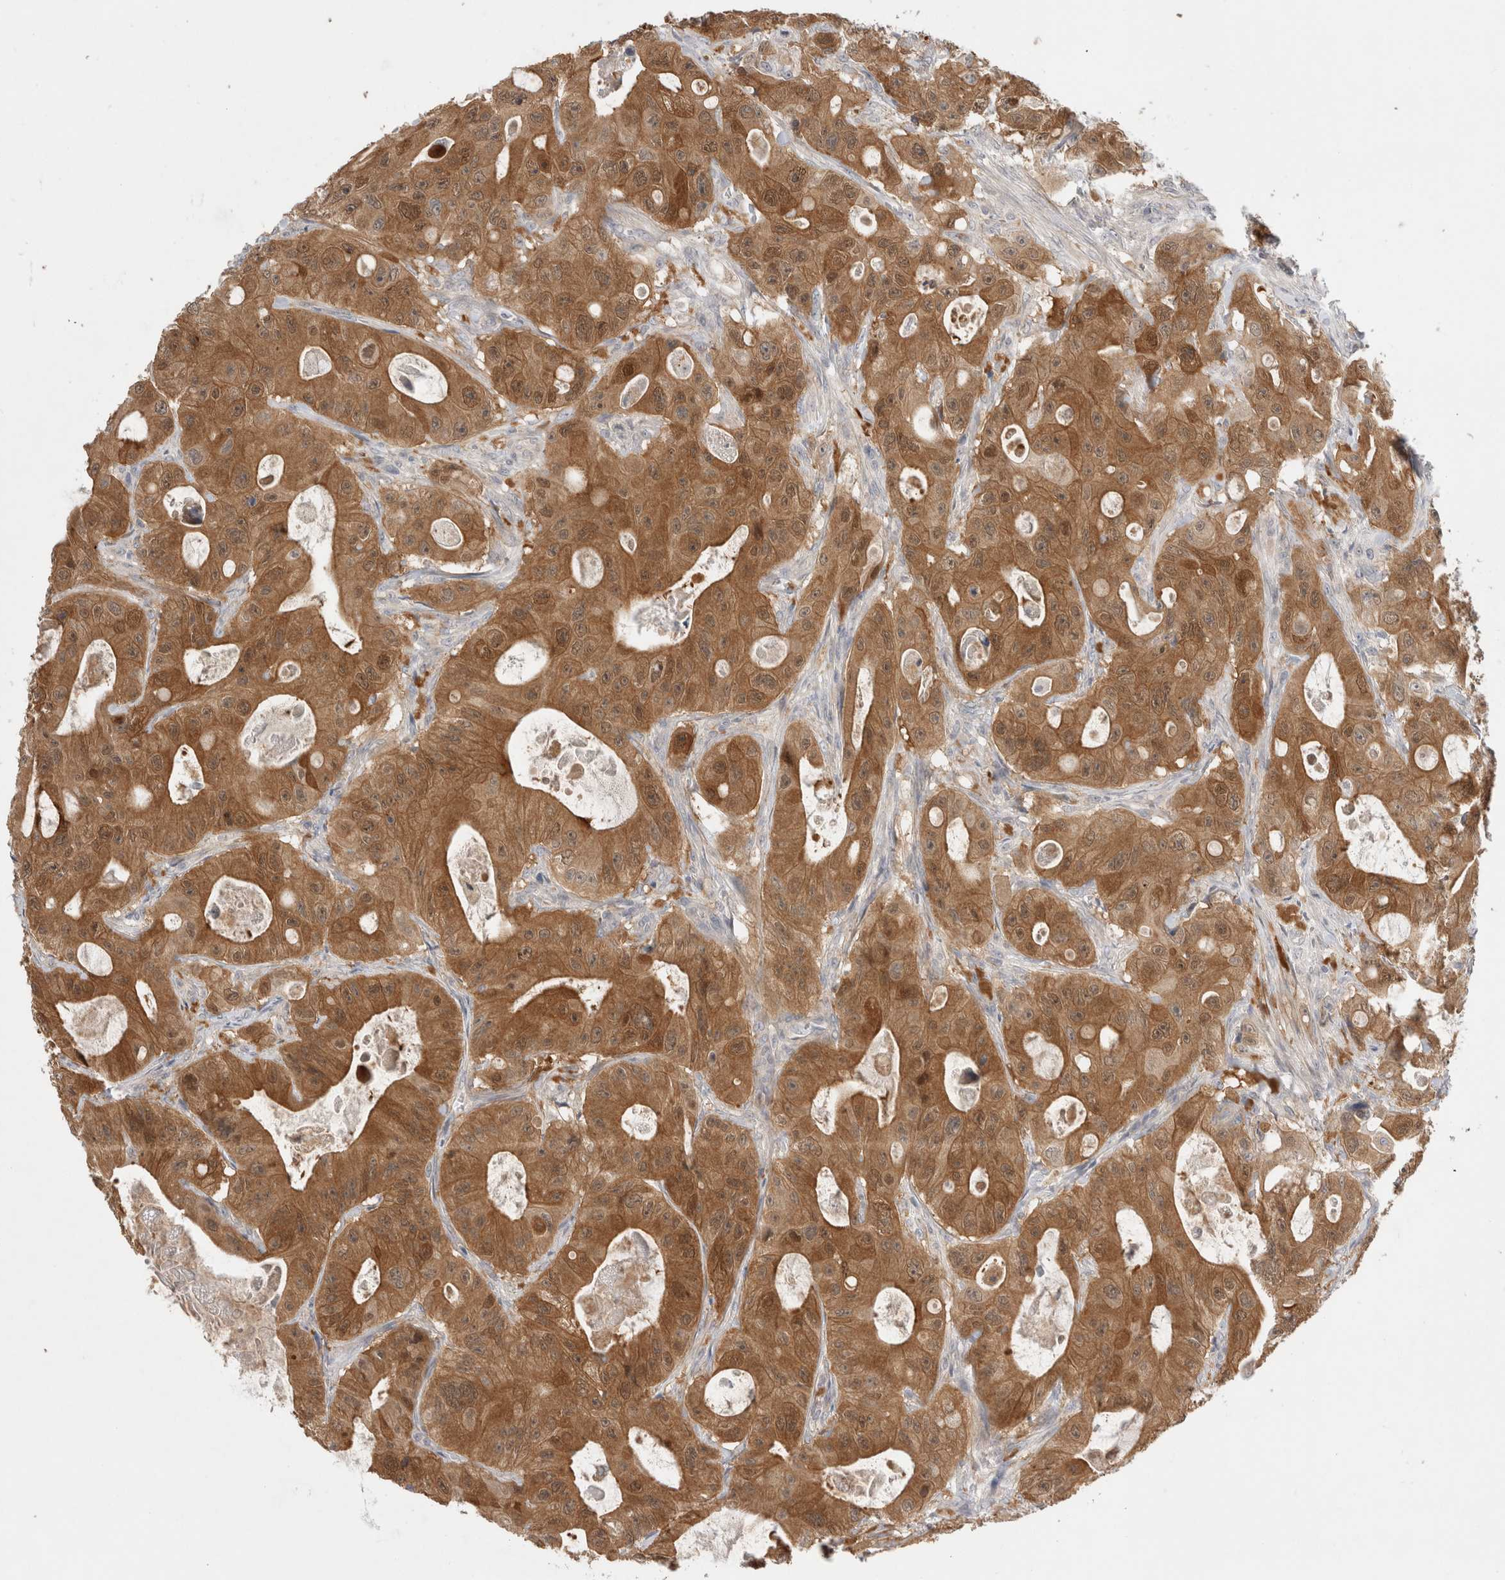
{"staining": {"intensity": "moderate", "quantity": ">75%", "location": "cytoplasmic/membranous"}, "tissue": "colorectal cancer", "cell_type": "Tumor cells", "image_type": "cancer", "snomed": [{"axis": "morphology", "description": "Adenocarcinoma, NOS"}, {"axis": "topography", "description": "Colon"}], "caption": "Colorectal cancer was stained to show a protein in brown. There is medium levels of moderate cytoplasmic/membranous positivity in about >75% of tumor cells.", "gene": "GSDMB", "patient": {"sex": "female", "age": 46}}